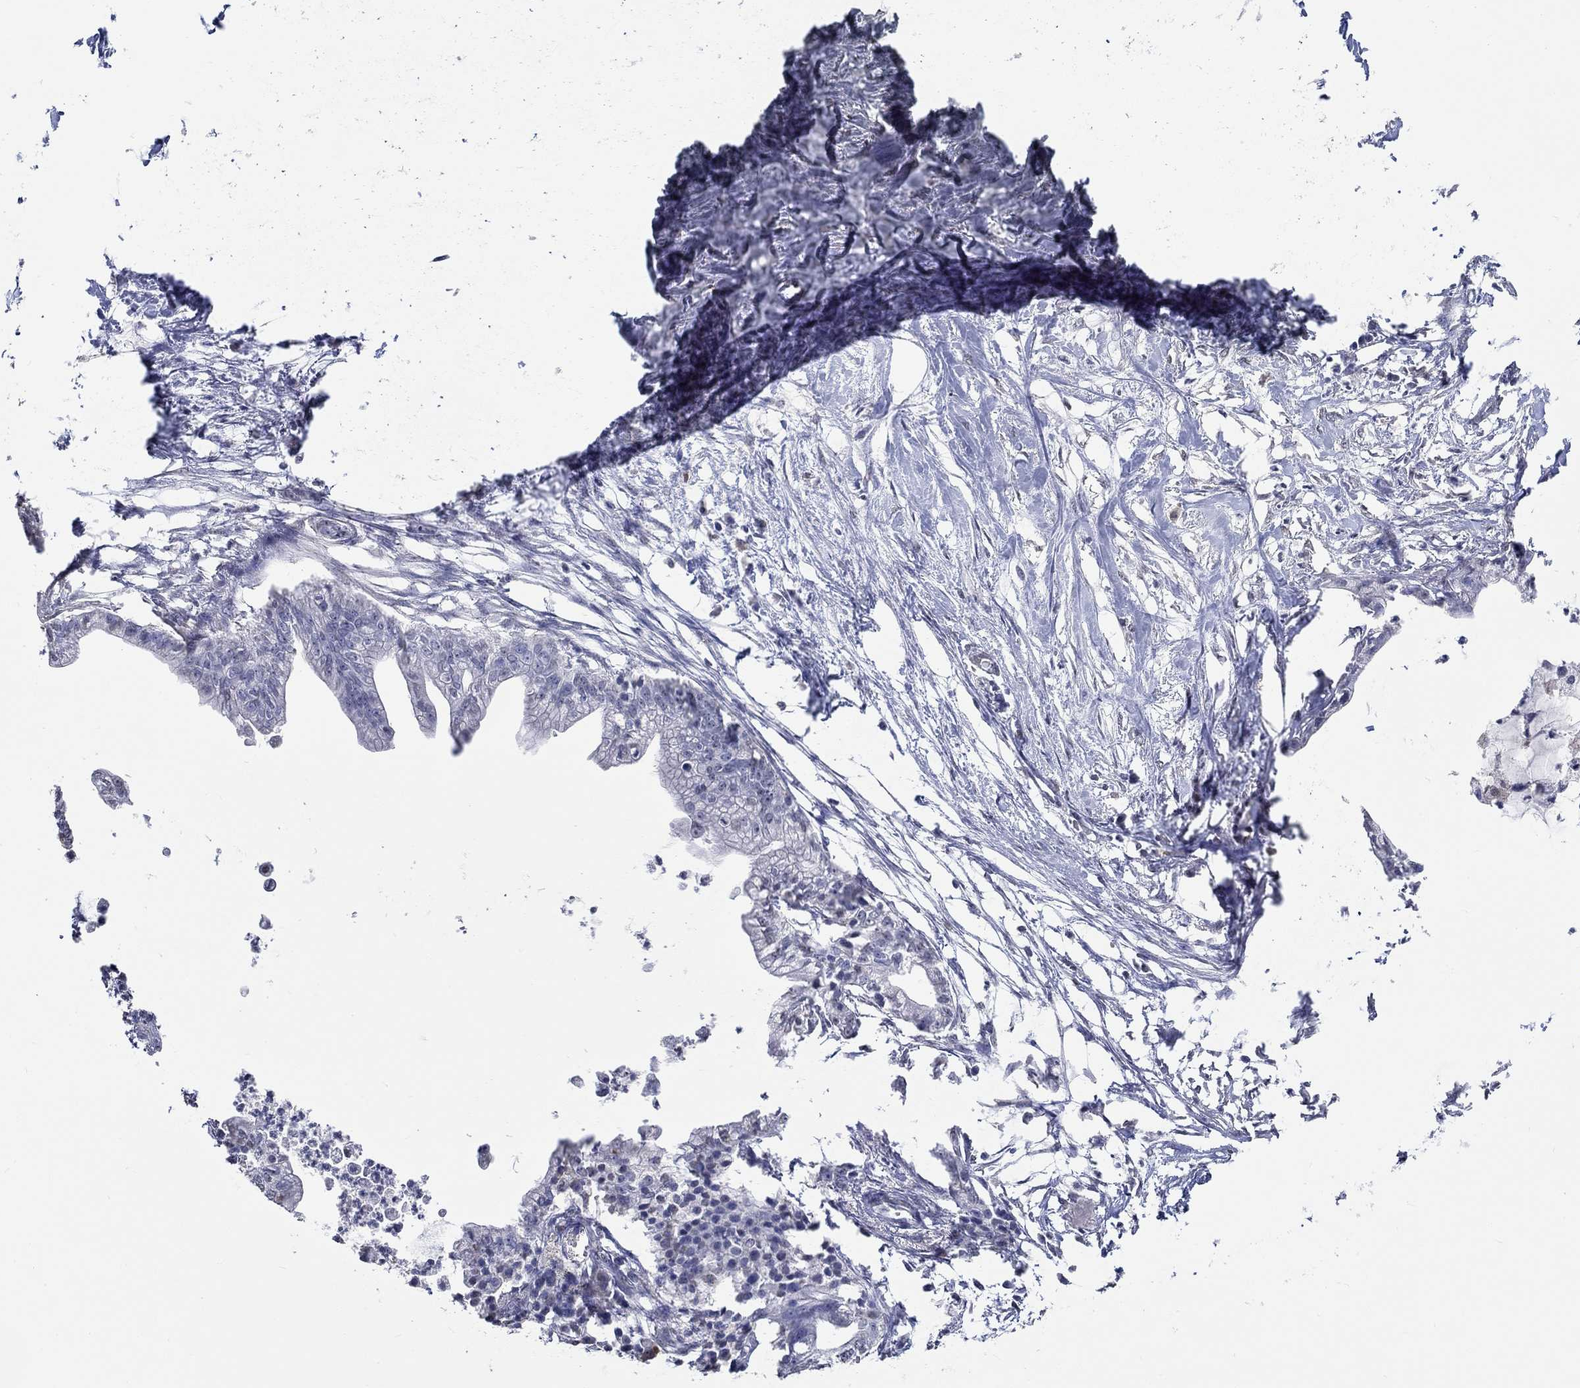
{"staining": {"intensity": "negative", "quantity": "none", "location": "none"}, "tissue": "pancreatic cancer", "cell_type": "Tumor cells", "image_type": "cancer", "snomed": [{"axis": "morphology", "description": "Normal tissue, NOS"}, {"axis": "morphology", "description": "Adenocarcinoma, NOS"}, {"axis": "topography", "description": "Pancreas"}], "caption": "This is an immunohistochemistry photomicrograph of pancreatic adenocarcinoma. There is no expression in tumor cells.", "gene": "PDE1B", "patient": {"sex": "female", "age": 58}}